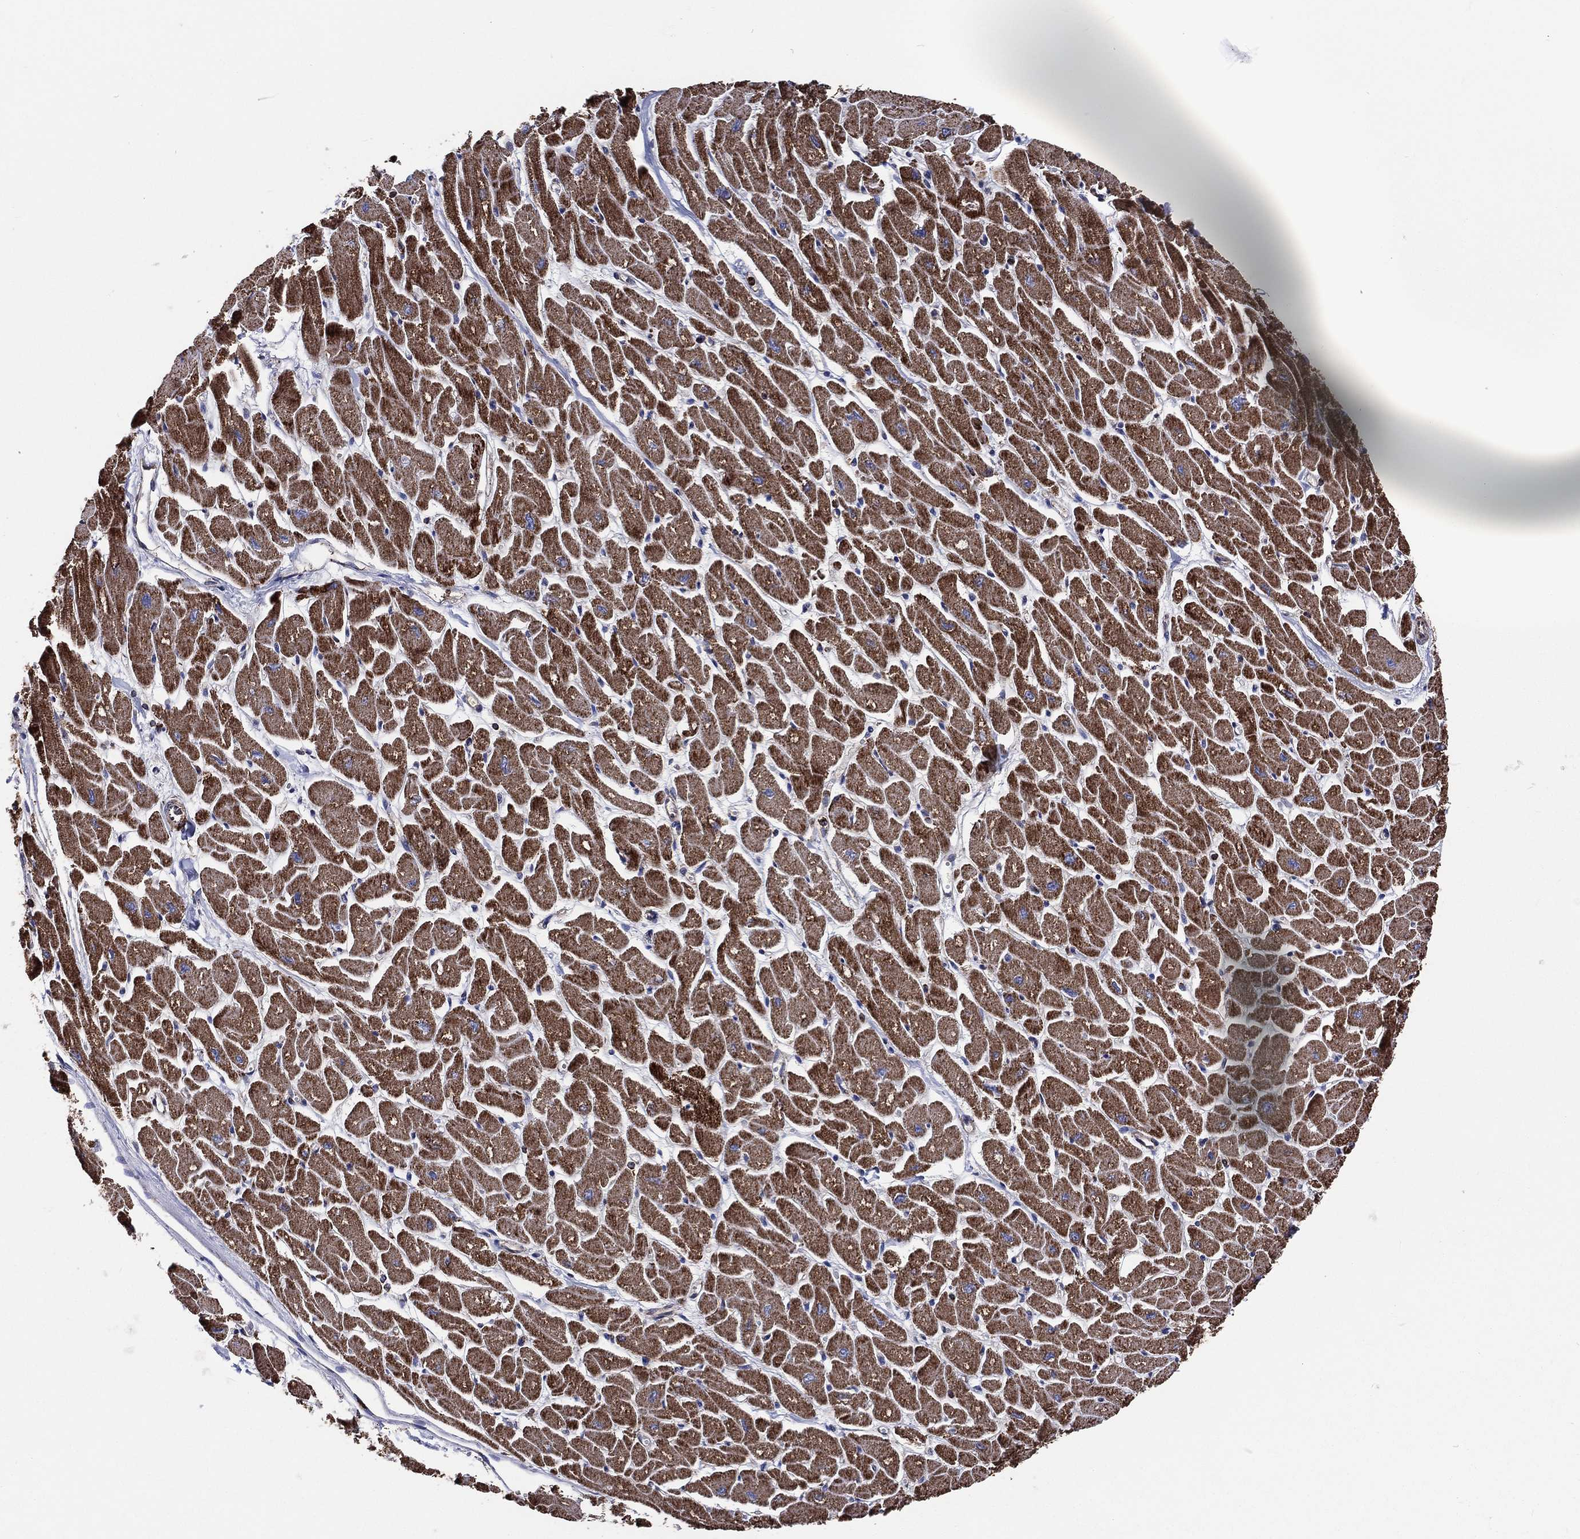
{"staining": {"intensity": "strong", "quantity": ">75%", "location": "cytoplasmic/membranous"}, "tissue": "heart muscle", "cell_type": "Cardiomyocytes", "image_type": "normal", "snomed": [{"axis": "morphology", "description": "Normal tissue, NOS"}, {"axis": "topography", "description": "Heart"}], "caption": "This is a micrograph of immunohistochemistry staining of benign heart muscle, which shows strong staining in the cytoplasmic/membranous of cardiomyocytes.", "gene": "ANKRD37", "patient": {"sex": "male", "age": 57}}